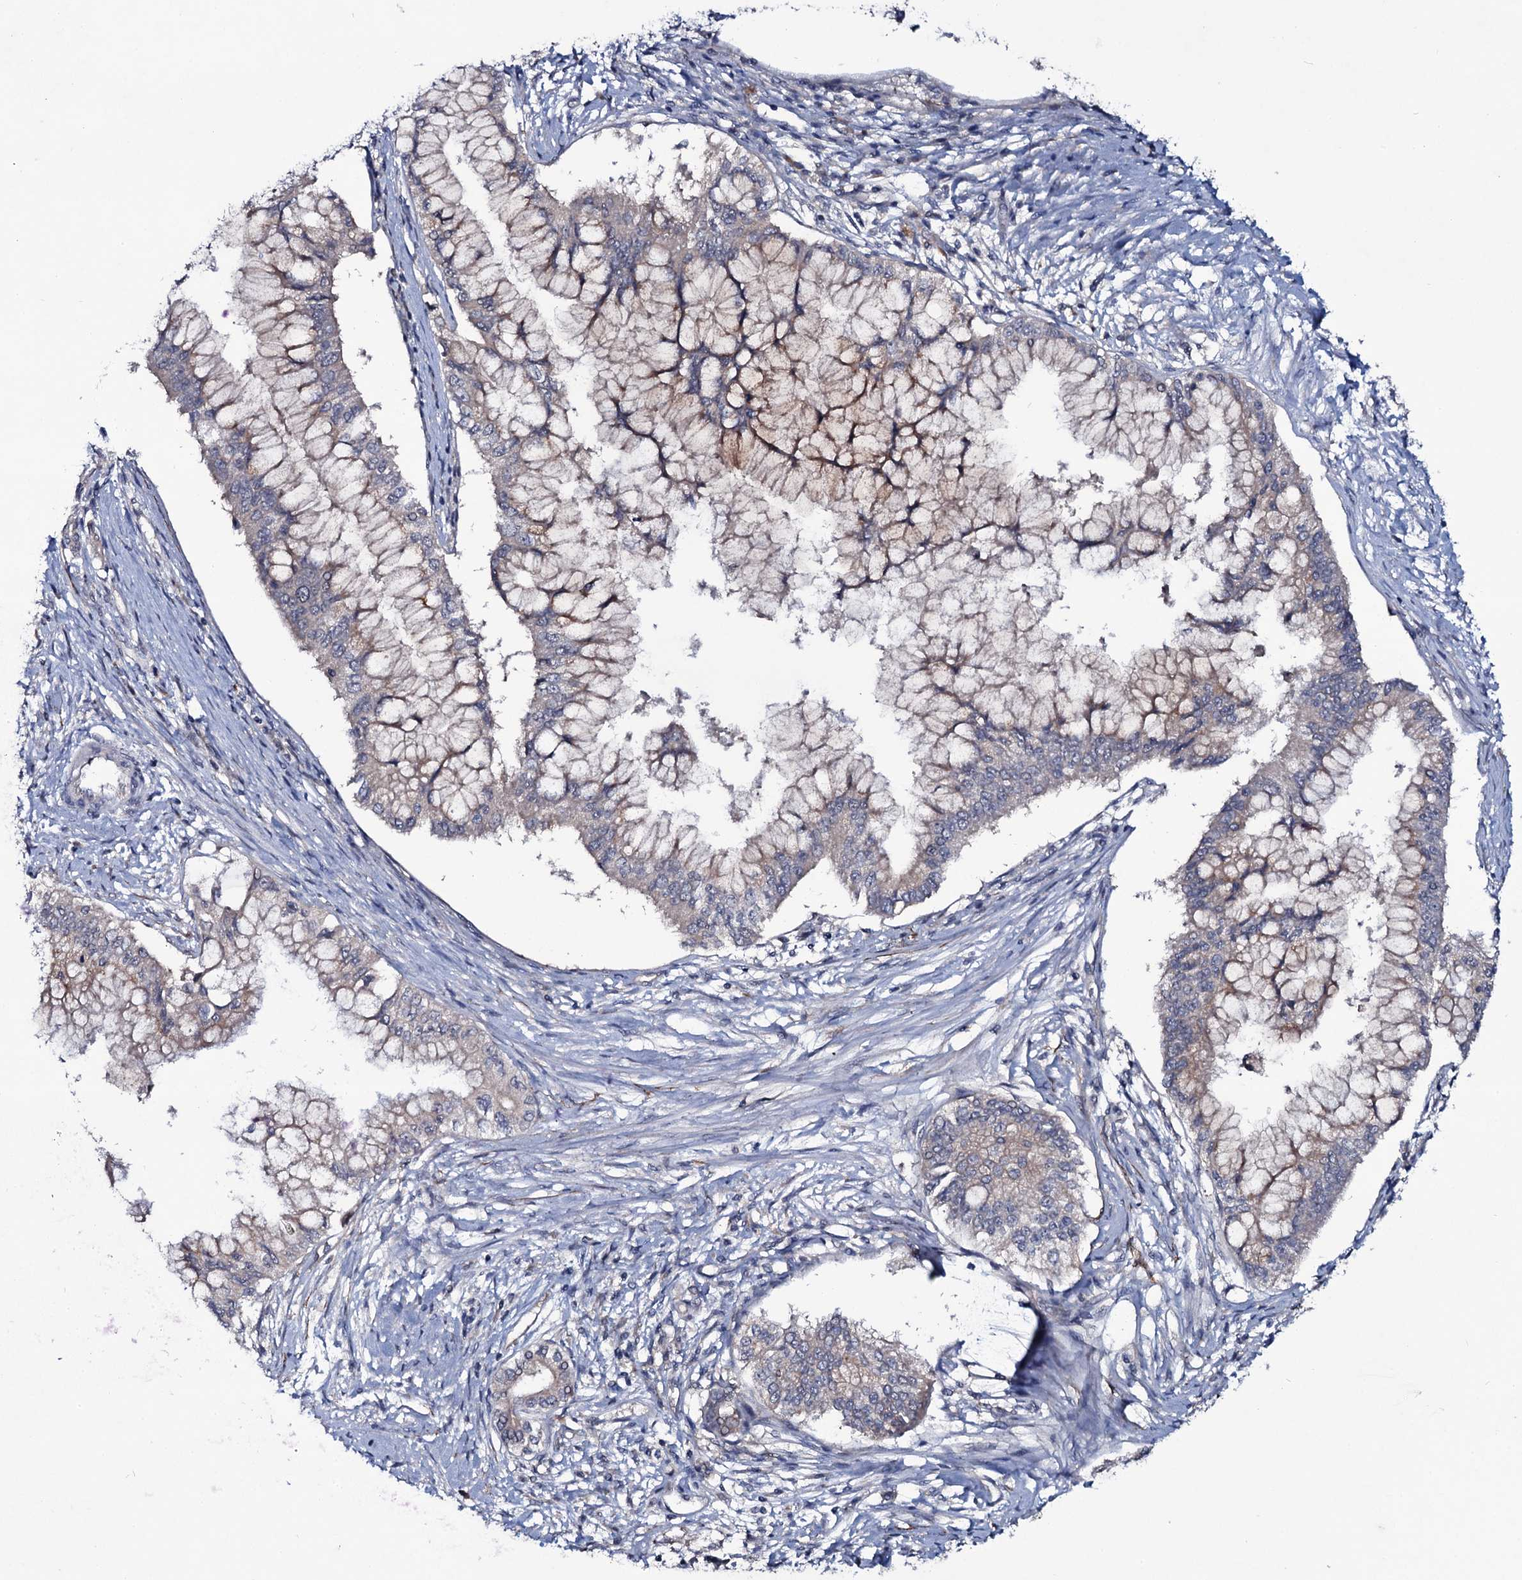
{"staining": {"intensity": "weak", "quantity": "25%-75%", "location": "cytoplasmic/membranous"}, "tissue": "pancreatic cancer", "cell_type": "Tumor cells", "image_type": "cancer", "snomed": [{"axis": "morphology", "description": "Adenocarcinoma, NOS"}, {"axis": "topography", "description": "Pancreas"}], "caption": "This image displays immunohistochemistry staining of pancreatic adenocarcinoma, with low weak cytoplasmic/membranous staining in approximately 25%-75% of tumor cells.", "gene": "SNAP23", "patient": {"sex": "male", "age": 46}}